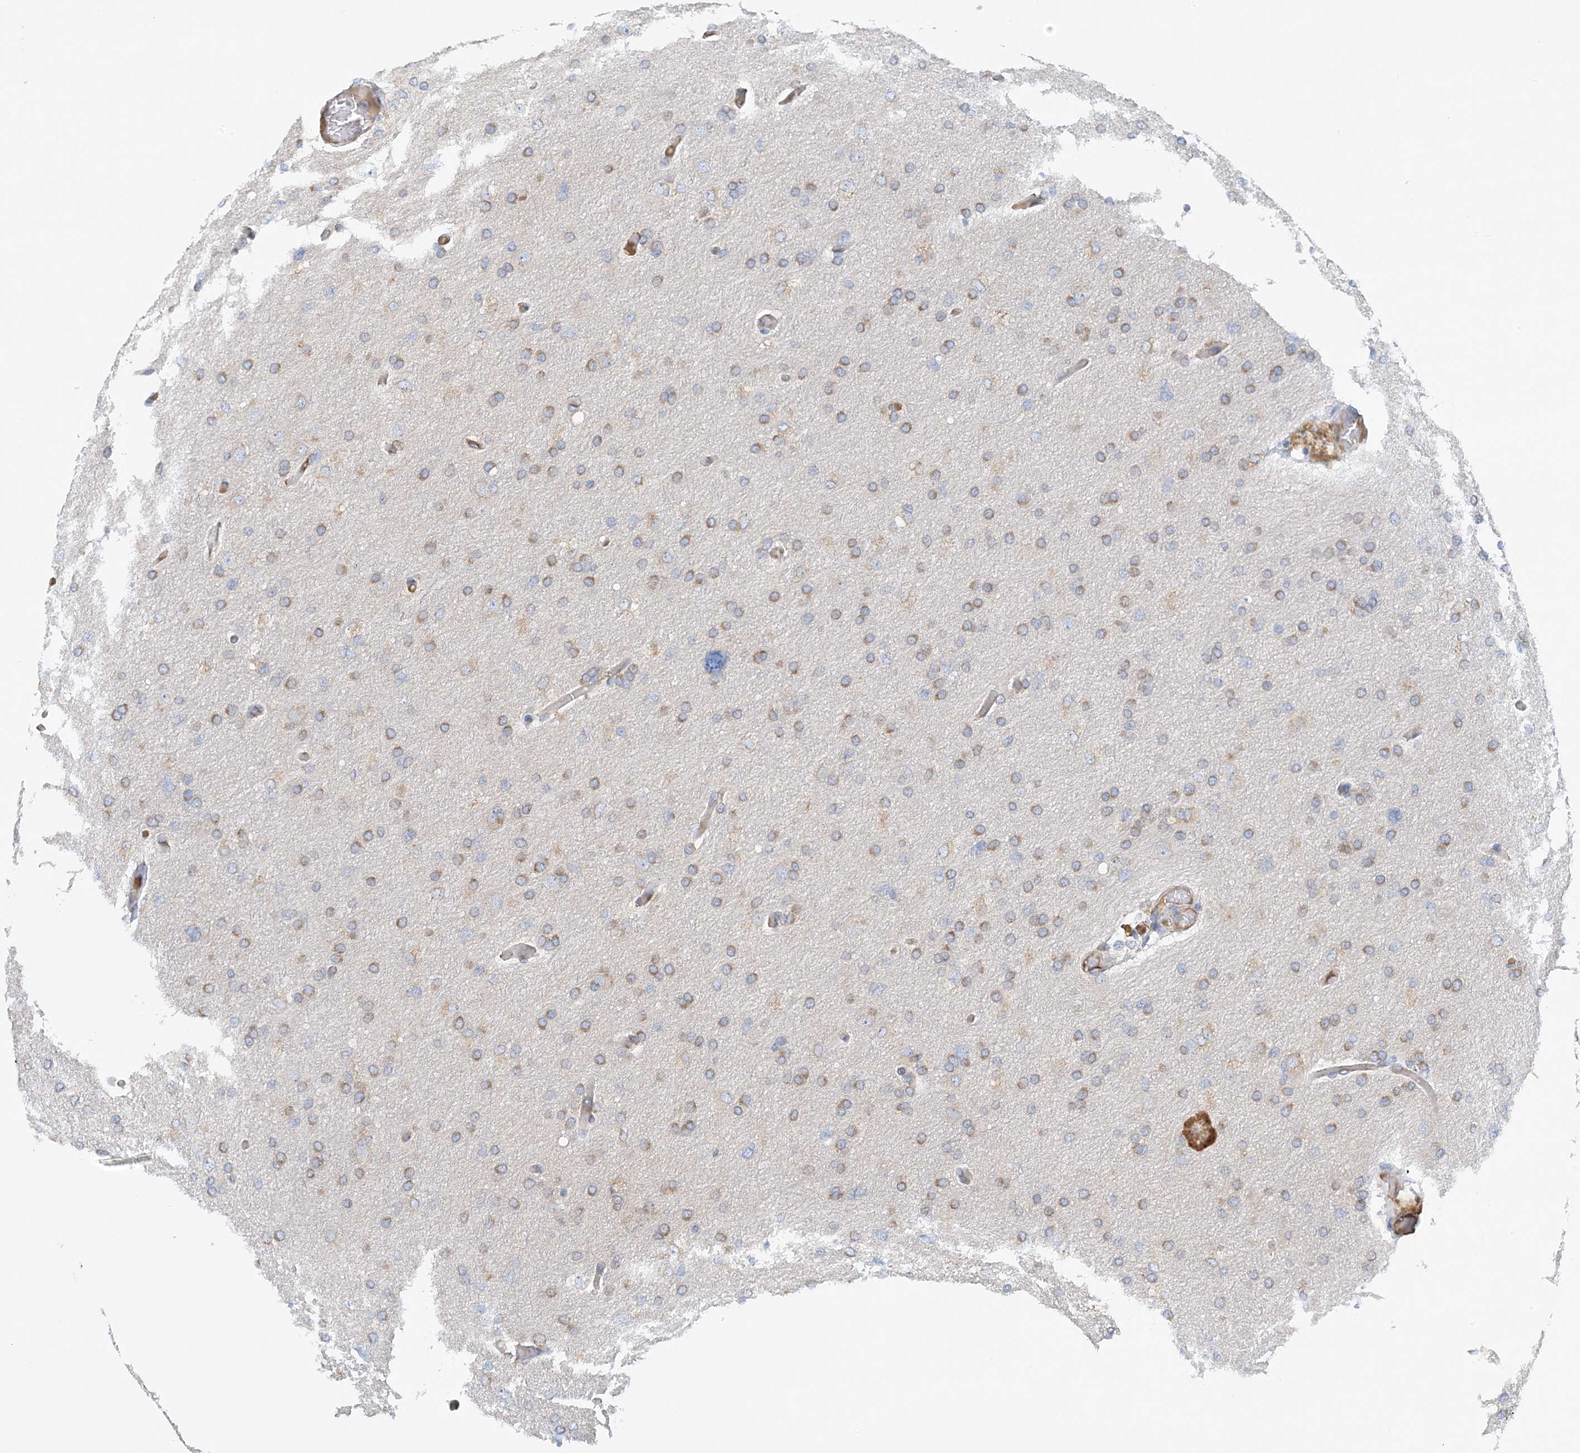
{"staining": {"intensity": "weak", "quantity": "25%-75%", "location": "cytoplasmic/membranous"}, "tissue": "glioma", "cell_type": "Tumor cells", "image_type": "cancer", "snomed": [{"axis": "morphology", "description": "Glioma, malignant, High grade"}, {"axis": "topography", "description": "Cerebral cortex"}], "caption": "Immunohistochemistry histopathology image of neoplastic tissue: malignant glioma (high-grade) stained using IHC shows low levels of weak protein expression localized specifically in the cytoplasmic/membranous of tumor cells, appearing as a cytoplasmic/membranous brown color.", "gene": "SLC5A11", "patient": {"sex": "female", "age": 36}}